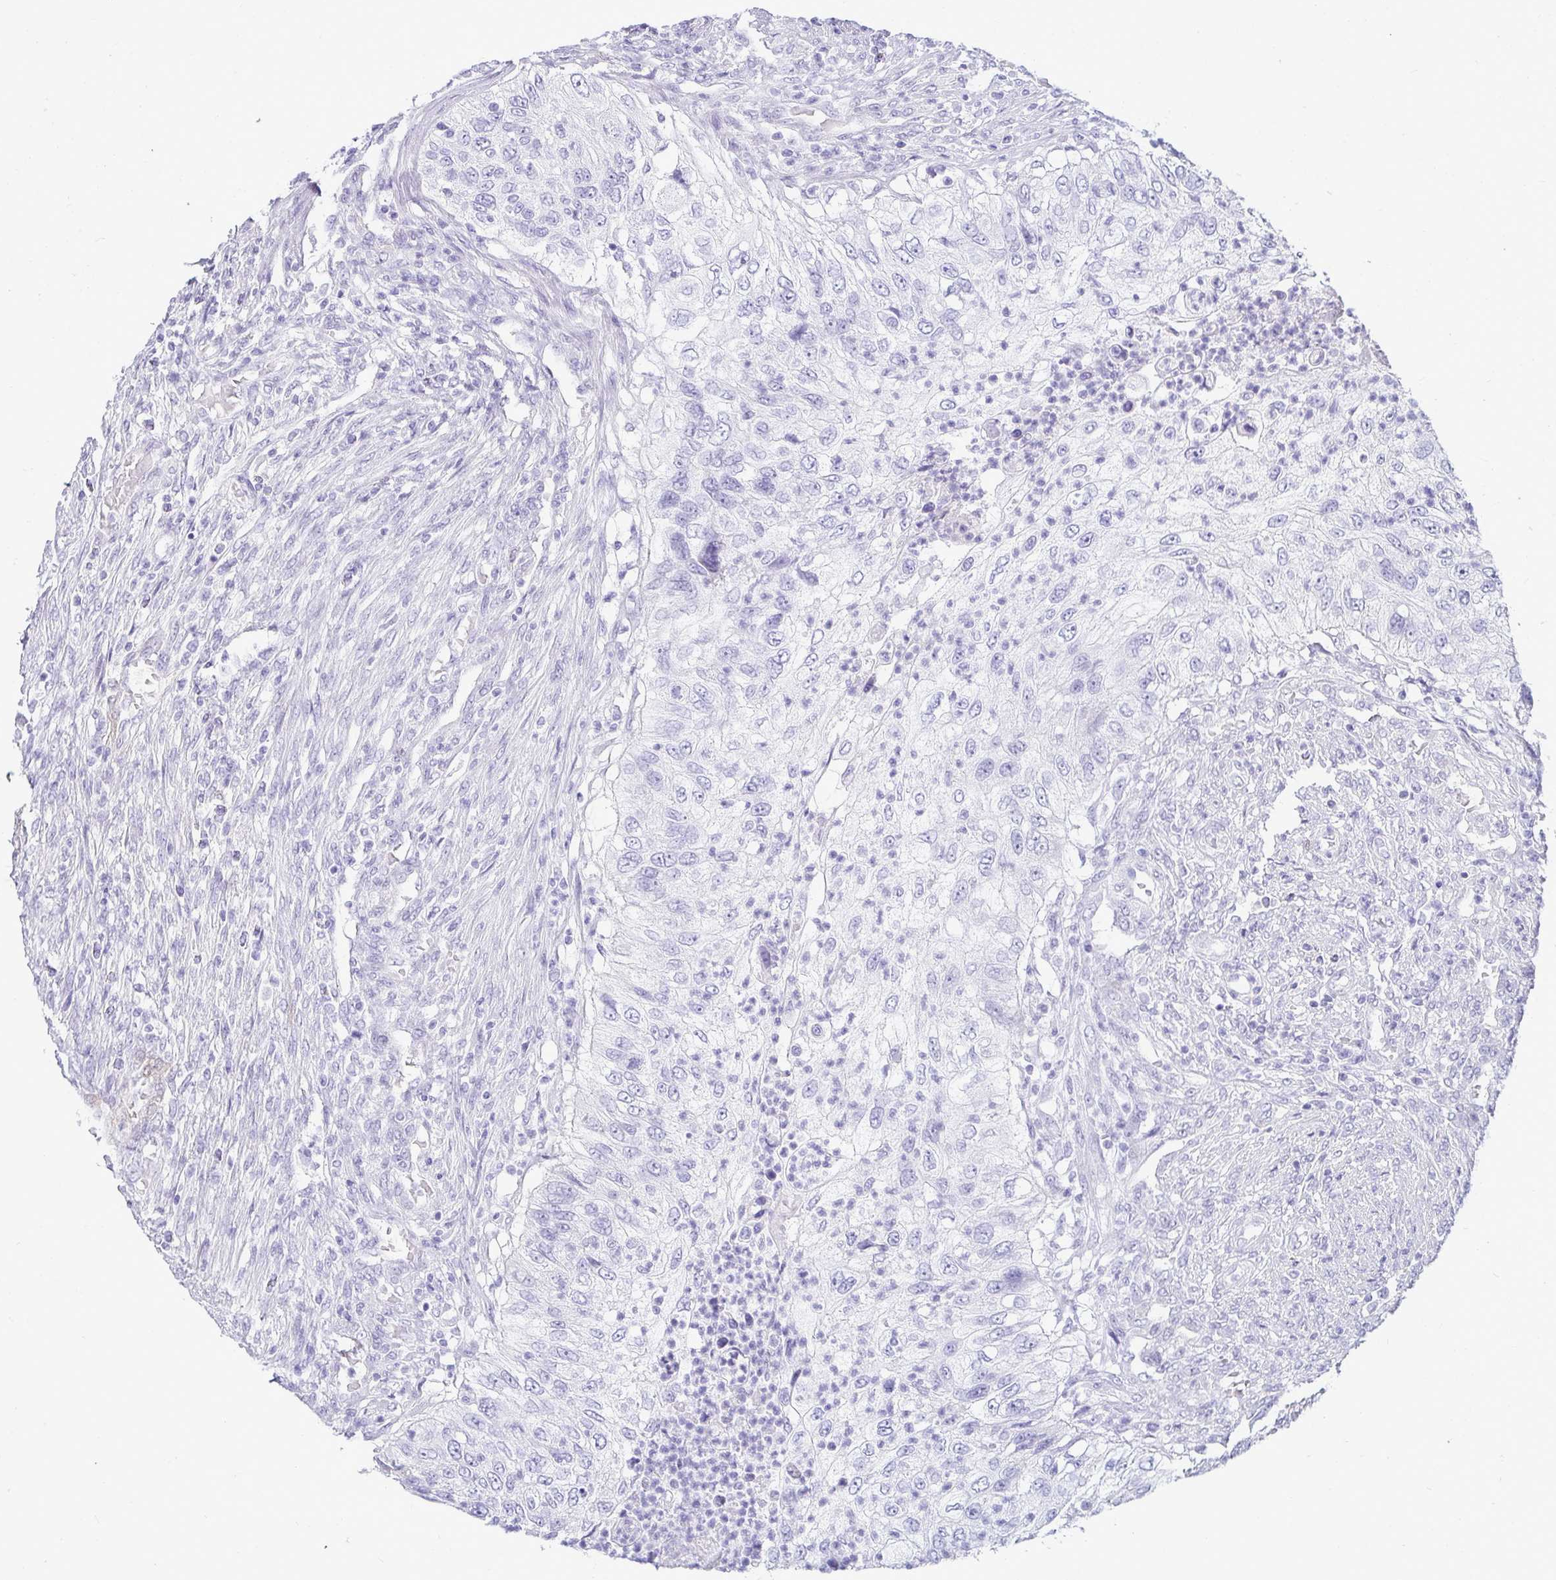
{"staining": {"intensity": "negative", "quantity": "none", "location": "none"}, "tissue": "urothelial cancer", "cell_type": "Tumor cells", "image_type": "cancer", "snomed": [{"axis": "morphology", "description": "Urothelial carcinoma, High grade"}, {"axis": "topography", "description": "Urinary bladder"}], "caption": "High-grade urothelial carcinoma stained for a protein using IHC demonstrates no staining tumor cells.", "gene": "HSPB6", "patient": {"sex": "female", "age": 60}}